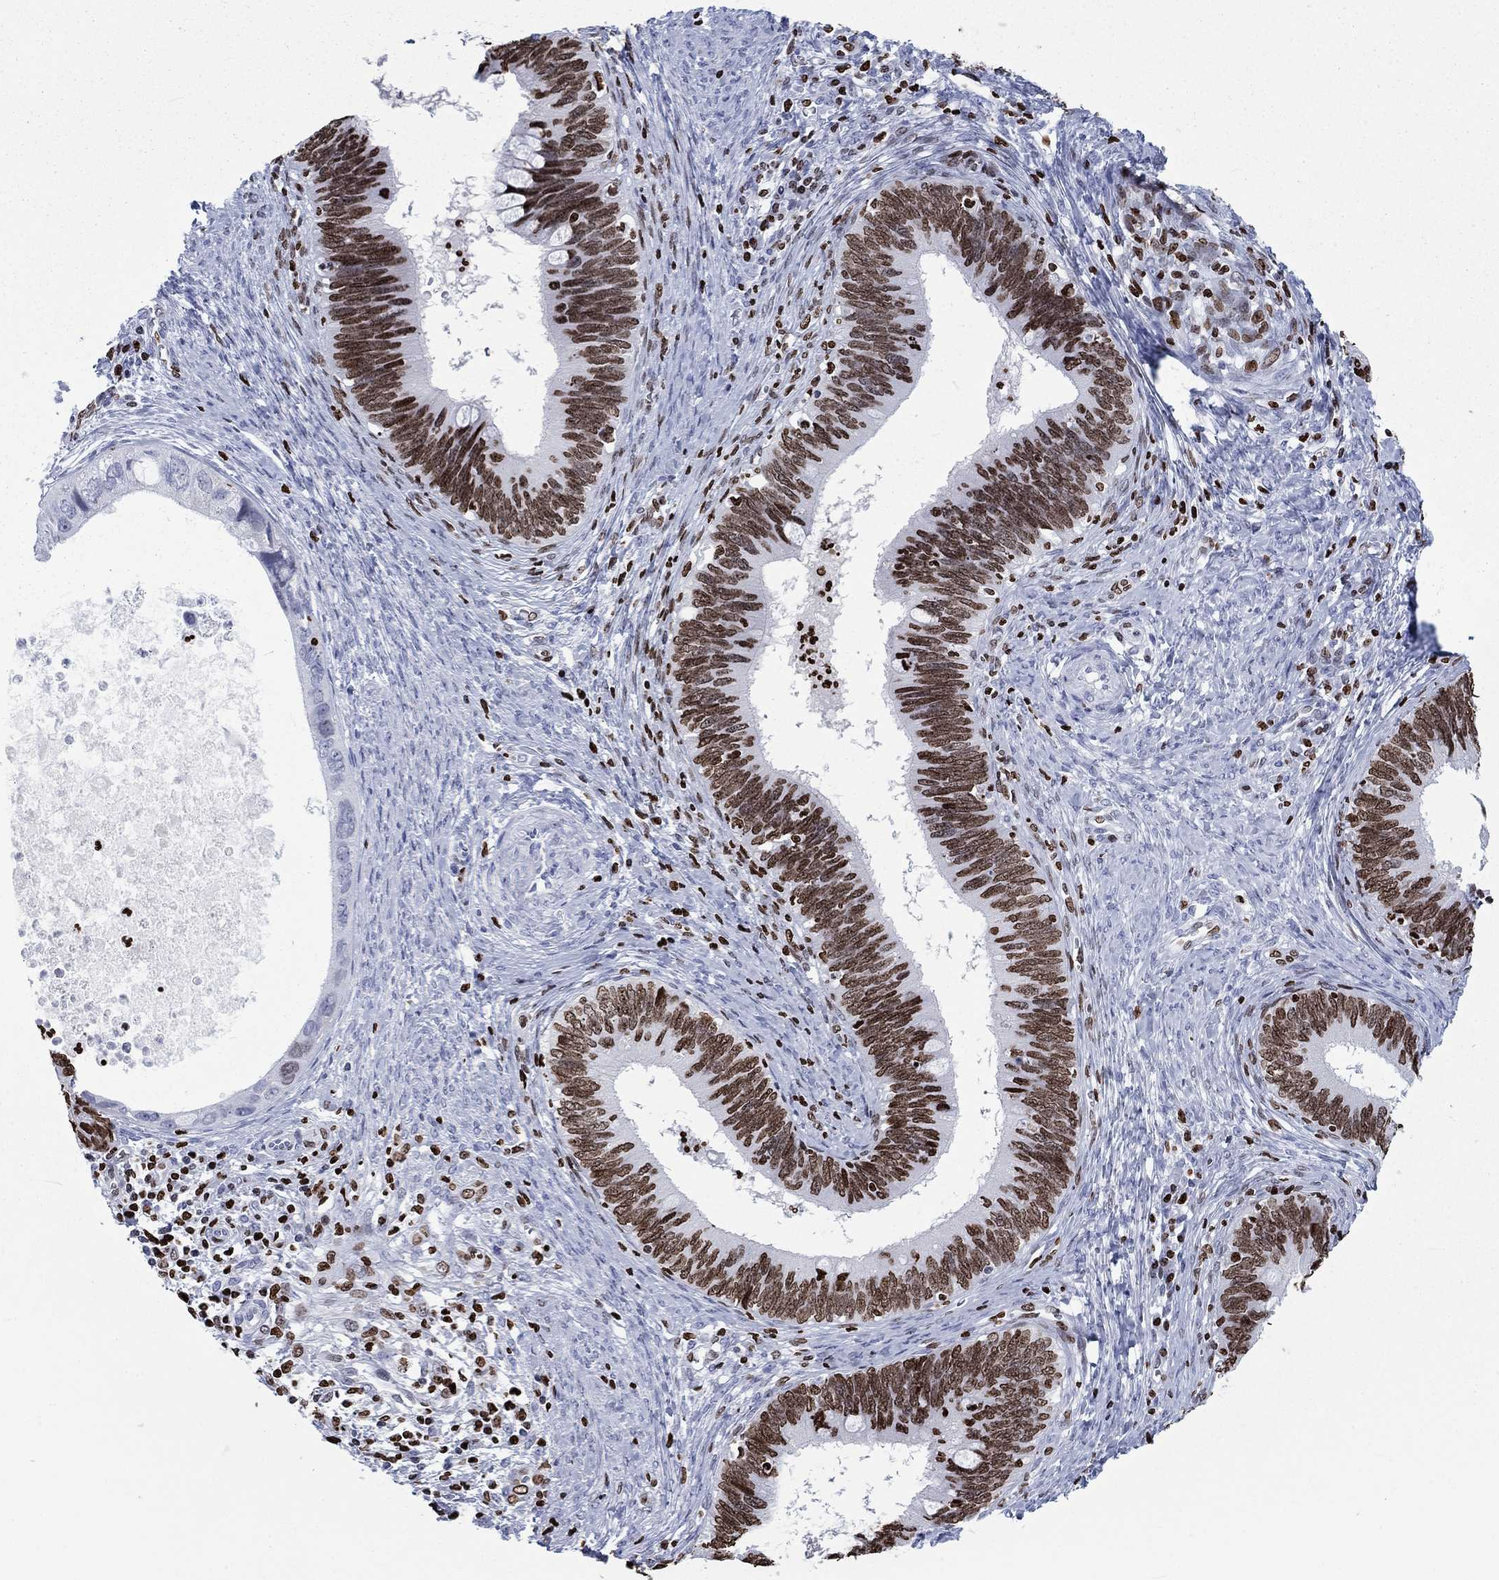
{"staining": {"intensity": "moderate", "quantity": ">75%", "location": "nuclear"}, "tissue": "cervical cancer", "cell_type": "Tumor cells", "image_type": "cancer", "snomed": [{"axis": "morphology", "description": "Adenocarcinoma, NOS"}, {"axis": "topography", "description": "Cervix"}], "caption": "Immunohistochemistry (IHC) histopathology image of neoplastic tissue: cervical adenocarcinoma stained using immunohistochemistry demonstrates medium levels of moderate protein expression localized specifically in the nuclear of tumor cells, appearing as a nuclear brown color.", "gene": "H1-5", "patient": {"sex": "female", "age": 42}}